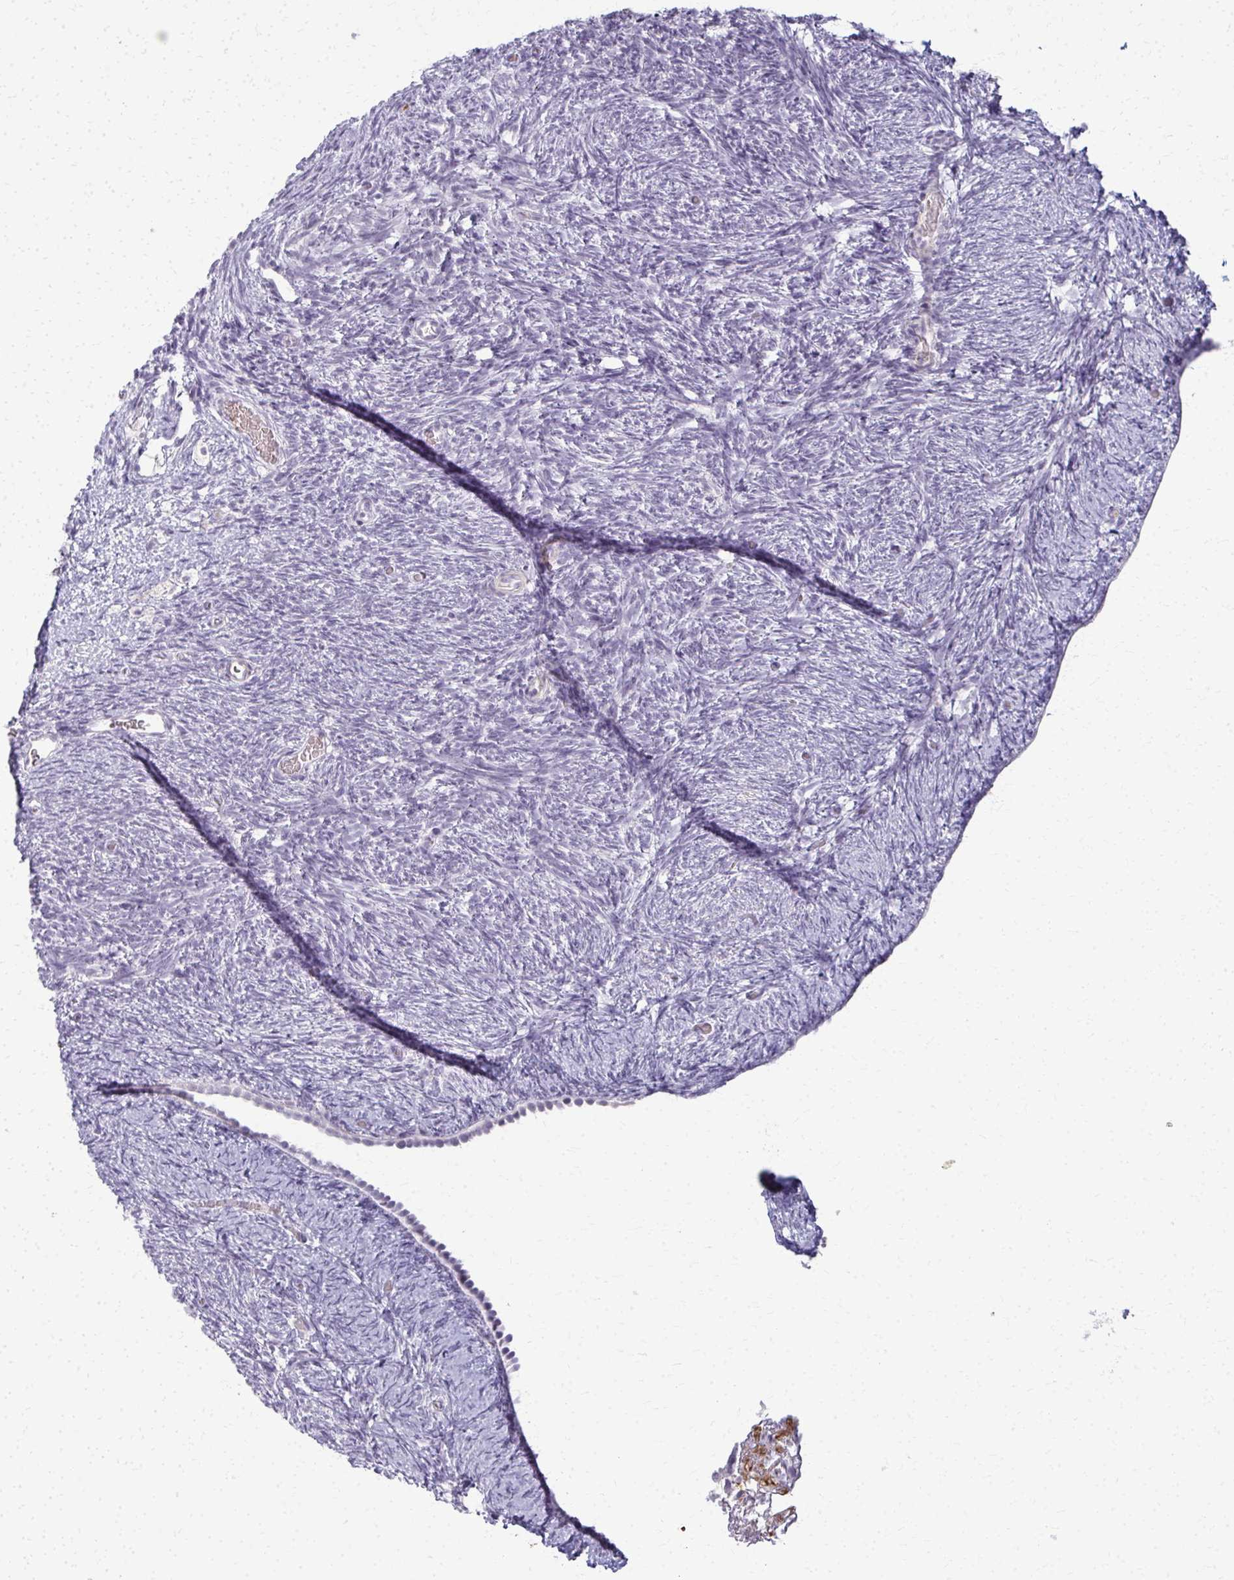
{"staining": {"intensity": "negative", "quantity": "none", "location": "none"}, "tissue": "ovary", "cell_type": "Ovarian stroma cells", "image_type": "normal", "snomed": [{"axis": "morphology", "description": "Normal tissue, NOS"}, {"axis": "topography", "description": "Ovary"}], "caption": "The IHC micrograph has no significant expression in ovarian stroma cells of ovary. (DAB (3,3'-diaminobenzidine) IHC visualized using brightfield microscopy, high magnification).", "gene": "CA3", "patient": {"sex": "female", "age": 39}}